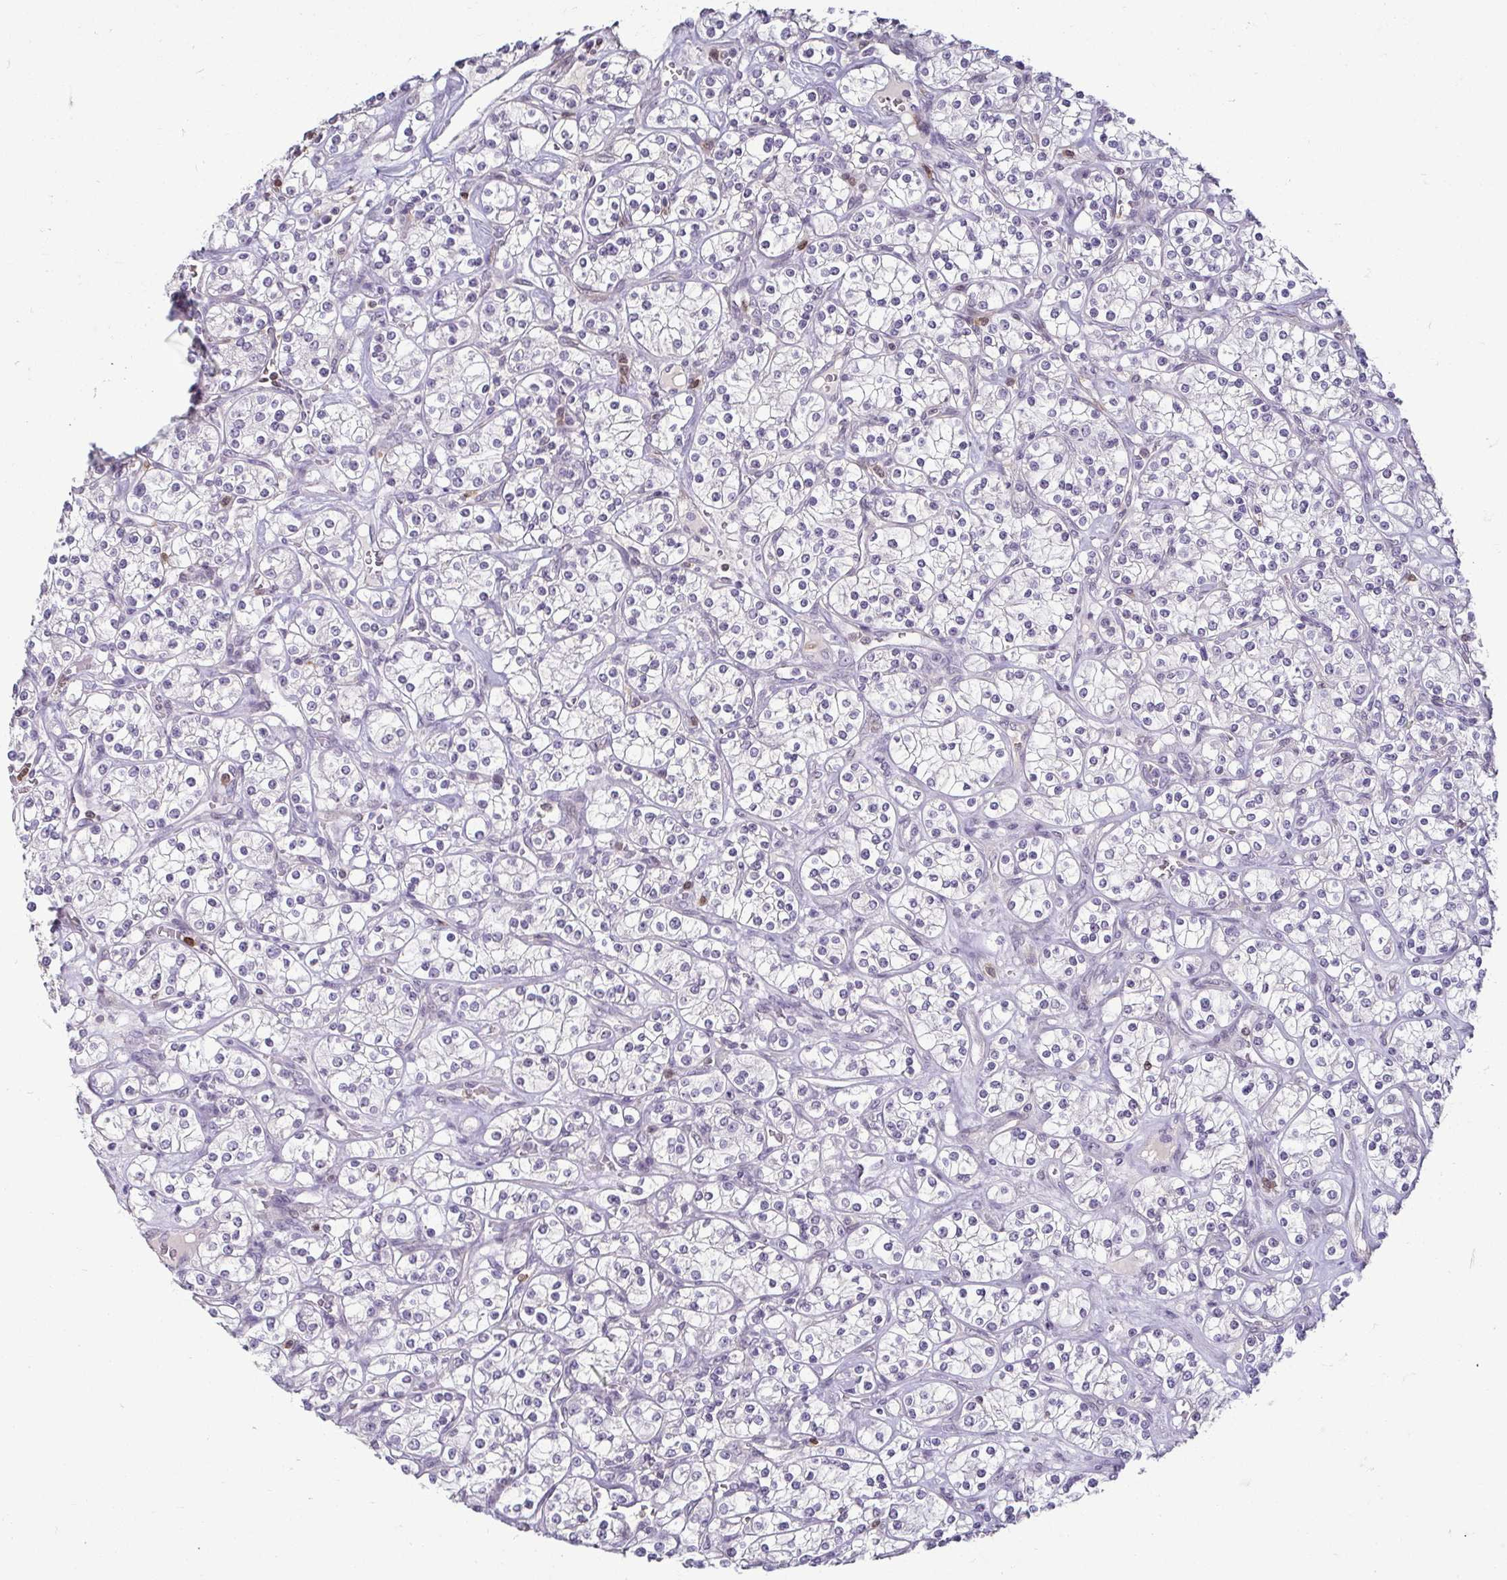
{"staining": {"intensity": "negative", "quantity": "none", "location": "none"}, "tissue": "renal cancer", "cell_type": "Tumor cells", "image_type": "cancer", "snomed": [{"axis": "morphology", "description": "Adenocarcinoma, NOS"}, {"axis": "topography", "description": "Kidney"}], "caption": "Immunohistochemistry (IHC) micrograph of neoplastic tissue: renal cancer (adenocarcinoma) stained with DAB demonstrates no significant protein expression in tumor cells.", "gene": "HOPX", "patient": {"sex": "male", "age": 77}}